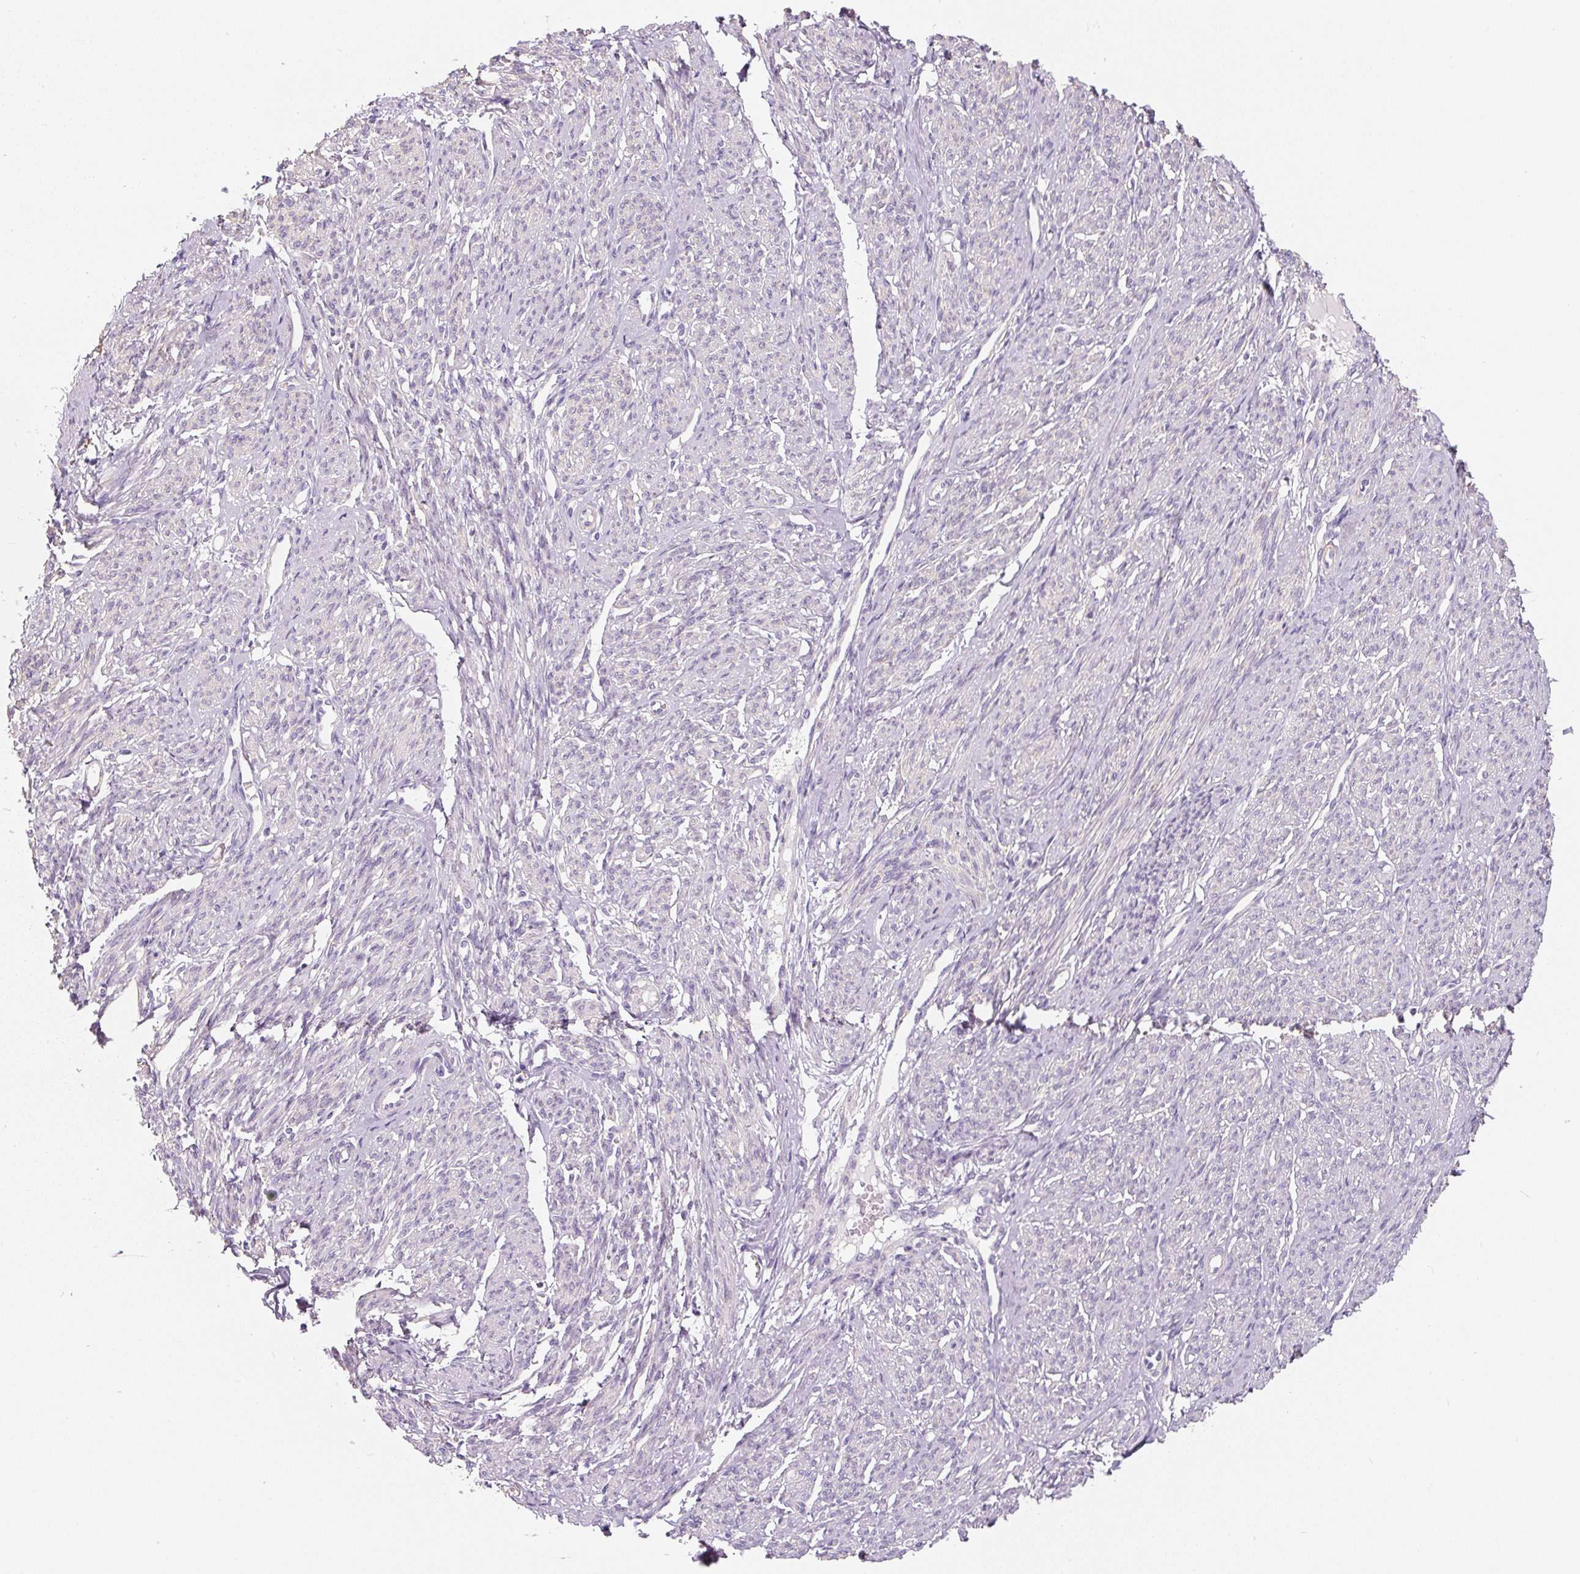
{"staining": {"intensity": "weak", "quantity": "<25%", "location": "cytoplasmic/membranous"}, "tissue": "smooth muscle", "cell_type": "Smooth muscle cells", "image_type": "normal", "snomed": [{"axis": "morphology", "description": "Normal tissue, NOS"}, {"axis": "topography", "description": "Smooth muscle"}], "caption": "Immunohistochemistry of benign human smooth muscle displays no staining in smooth muscle cells. The staining is performed using DAB brown chromogen with nuclei counter-stained in using hematoxylin.", "gene": "PWWP3B", "patient": {"sex": "female", "age": 65}}